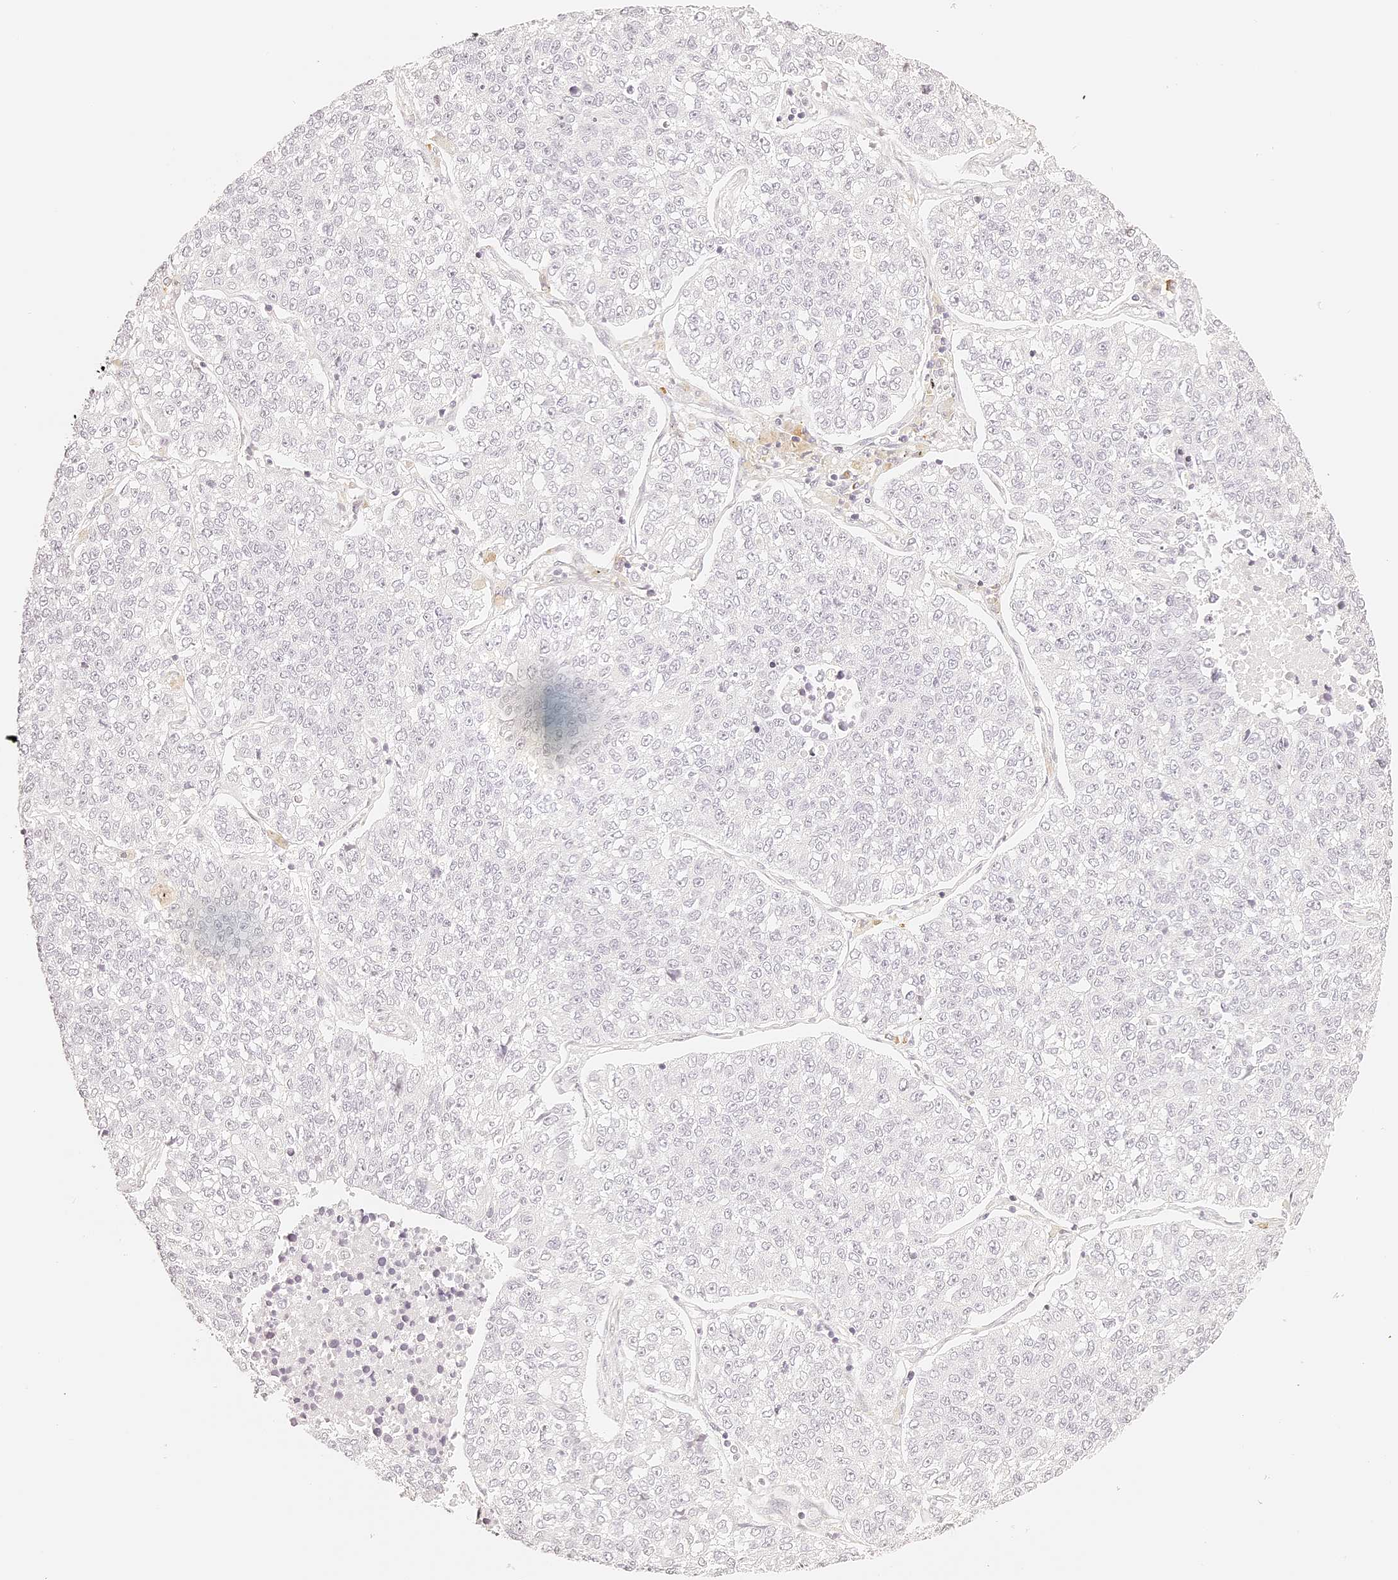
{"staining": {"intensity": "negative", "quantity": "none", "location": "none"}, "tissue": "lung cancer", "cell_type": "Tumor cells", "image_type": "cancer", "snomed": [{"axis": "morphology", "description": "Adenocarcinoma, NOS"}, {"axis": "topography", "description": "Lung"}], "caption": "Tumor cells are negative for protein expression in human lung cancer. (DAB IHC with hematoxylin counter stain).", "gene": "TRIM45", "patient": {"sex": "male", "age": 49}}